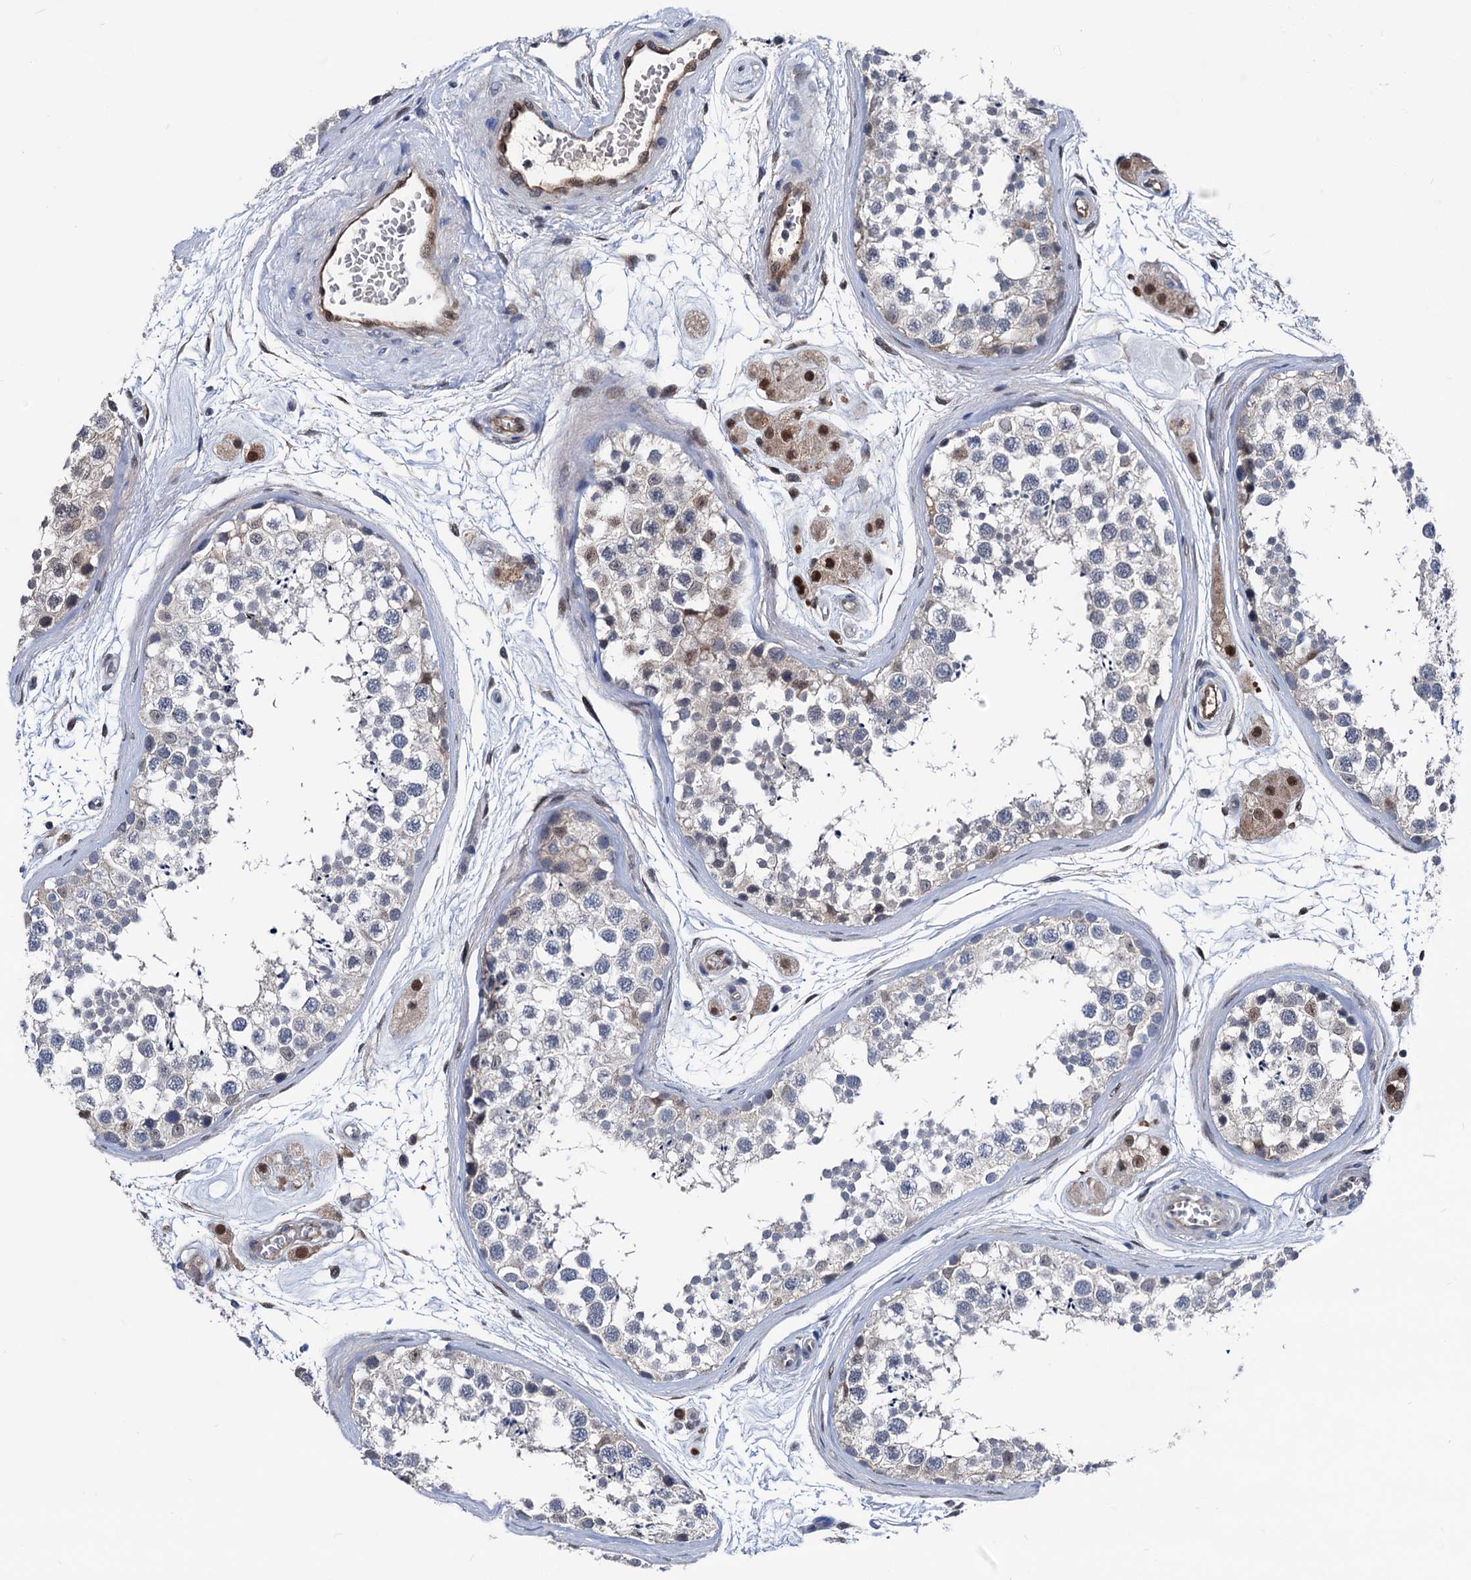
{"staining": {"intensity": "weak", "quantity": "<25%", "location": "cytoplasmic/membranous,nuclear"}, "tissue": "testis", "cell_type": "Cells in seminiferous ducts", "image_type": "normal", "snomed": [{"axis": "morphology", "description": "Normal tissue, NOS"}, {"axis": "topography", "description": "Testis"}], "caption": "Testis stained for a protein using immunohistochemistry (IHC) reveals no positivity cells in seminiferous ducts.", "gene": "GLO1", "patient": {"sex": "male", "age": 56}}